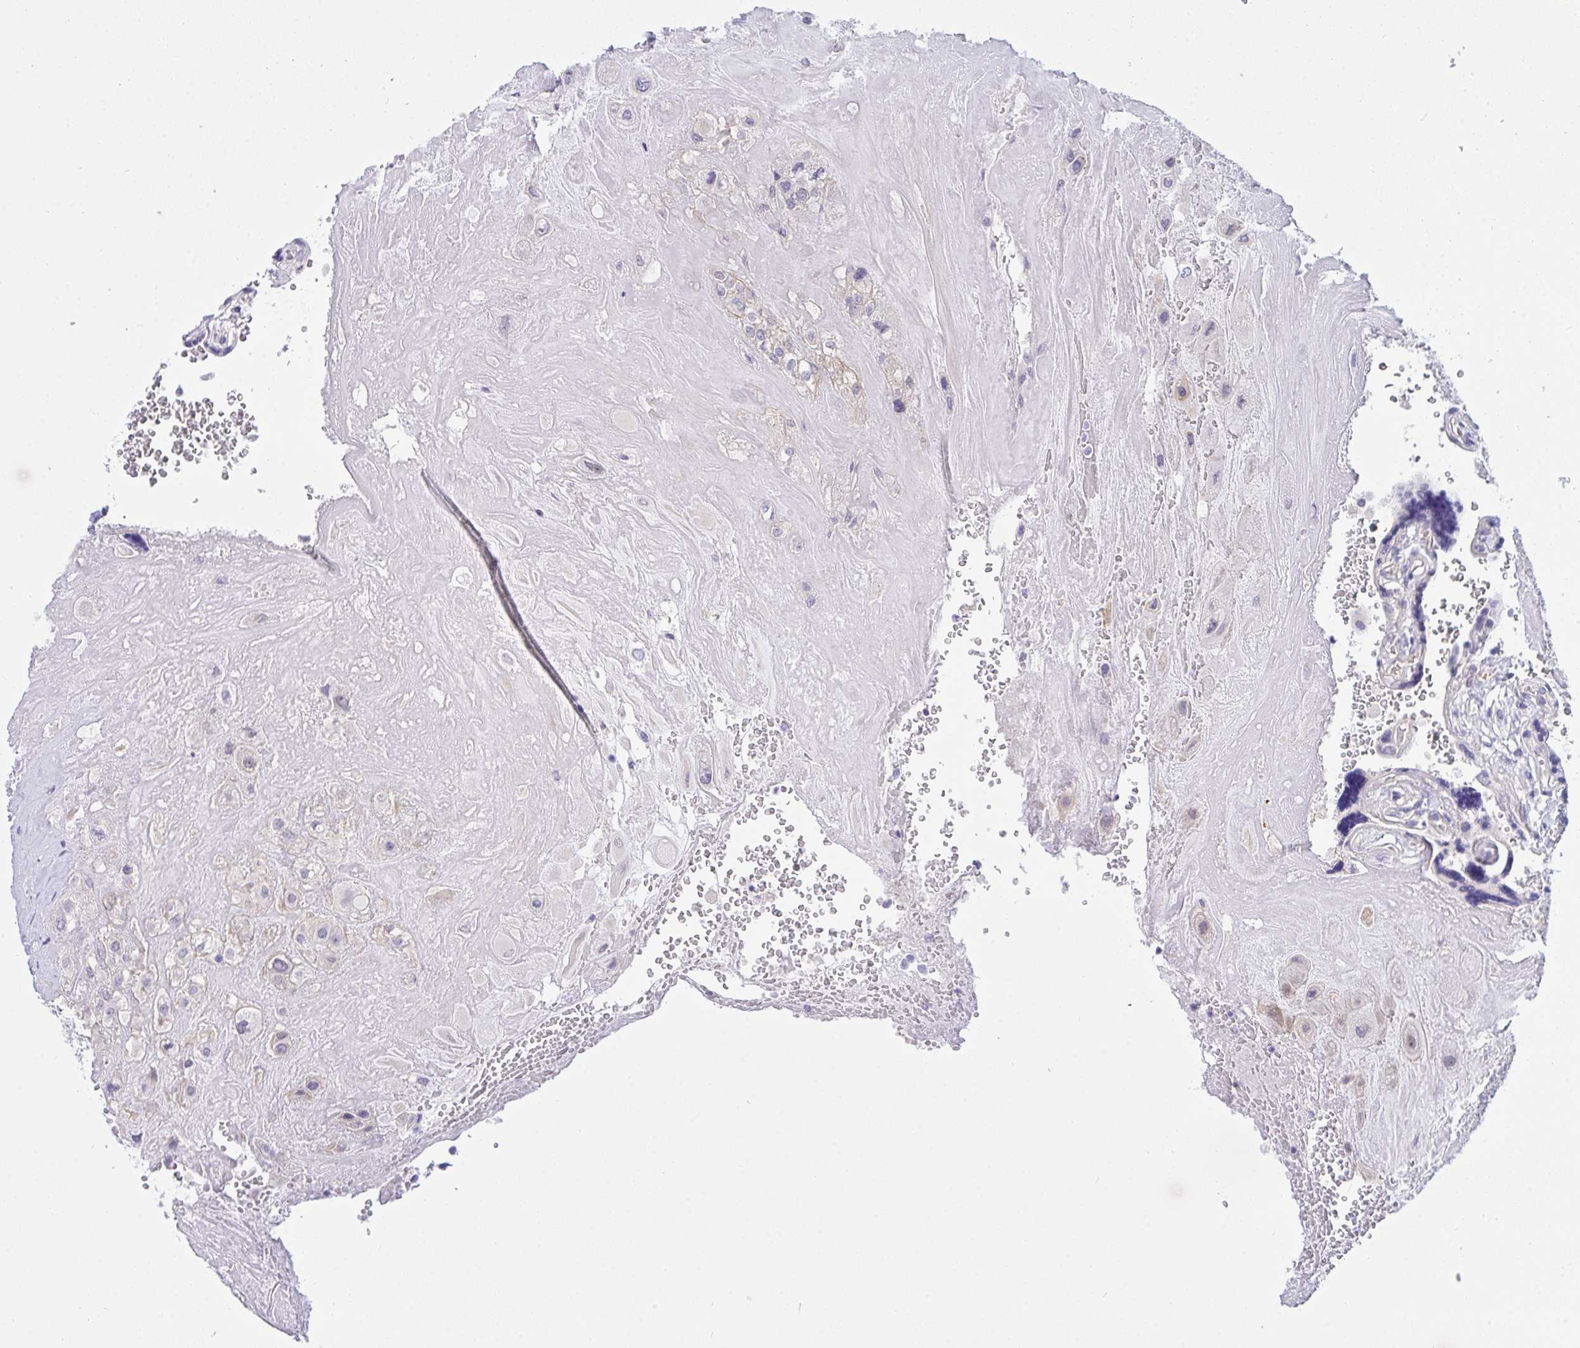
{"staining": {"intensity": "negative", "quantity": "none", "location": "none"}, "tissue": "placenta", "cell_type": "Decidual cells", "image_type": "normal", "snomed": [{"axis": "morphology", "description": "Normal tissue, NOS"}, {"axis": "topography", "description": "Placenta"}], "caption": "Decidual cells show no significant protein expression in benign placenta. (DAB (3,3'-diaminobenzidine) immunohistochemistry, high magnification).", "gene": "HOXD12", "patient": {"sex": "female", "age": 32}}